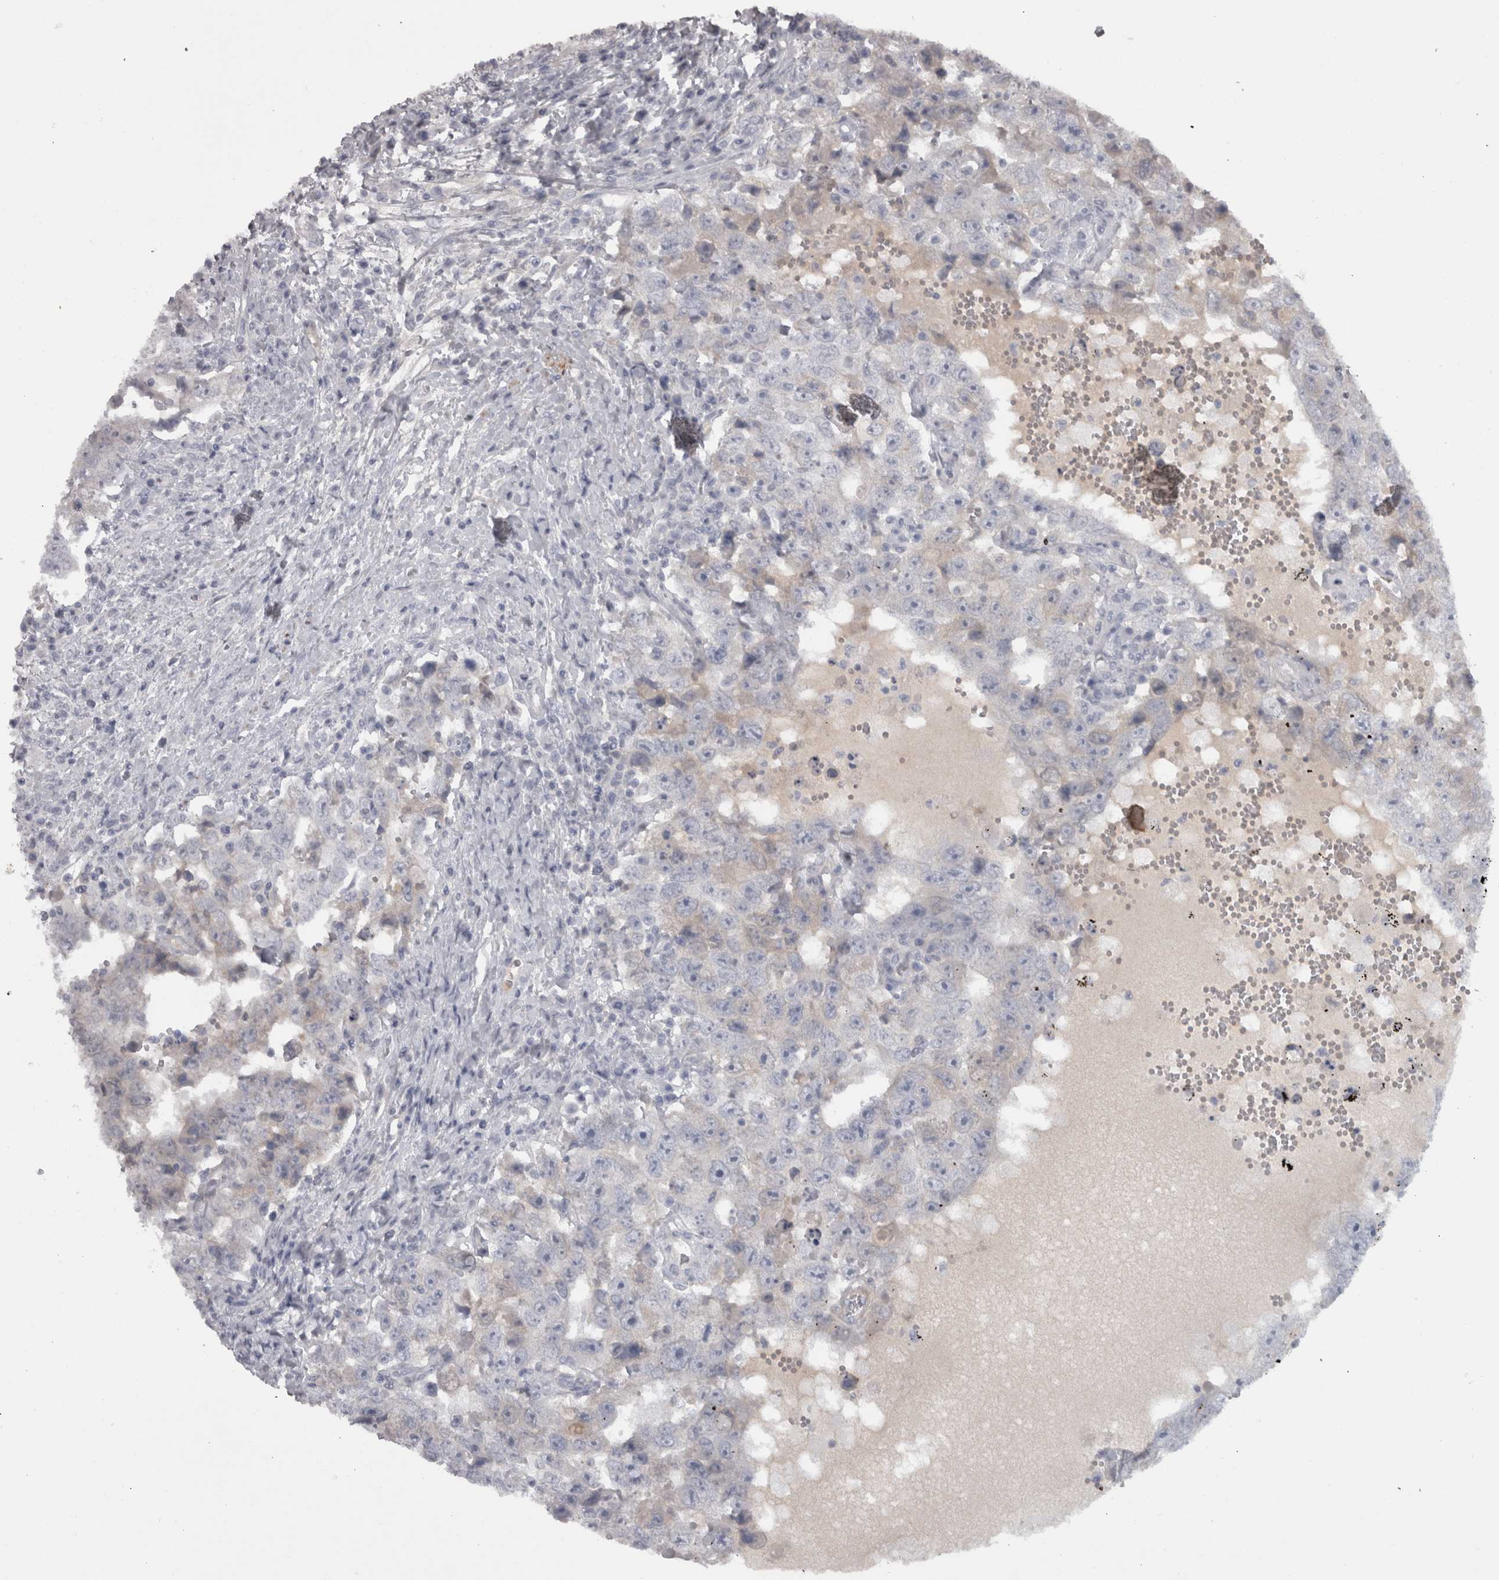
{"staining": {"intensity": "negative", "quantity": "none", "location": "none"}, "tissue": "testis cancer", "cell_type": "Tumor cells", "image_type": "cancer", "snomed": [{"axis": "morphology", "description": "Carcinoma, Embryonal, NOS"}, {"axis": "topography", "description": "Testis"}], "caption": "This is an immunohistochemistry micrograph of human testis embryonal carcinoma. There is no positivity in tumor cells.", "gene": "PPP1R12B", "patient": {"sex": "male", "age": 26}}